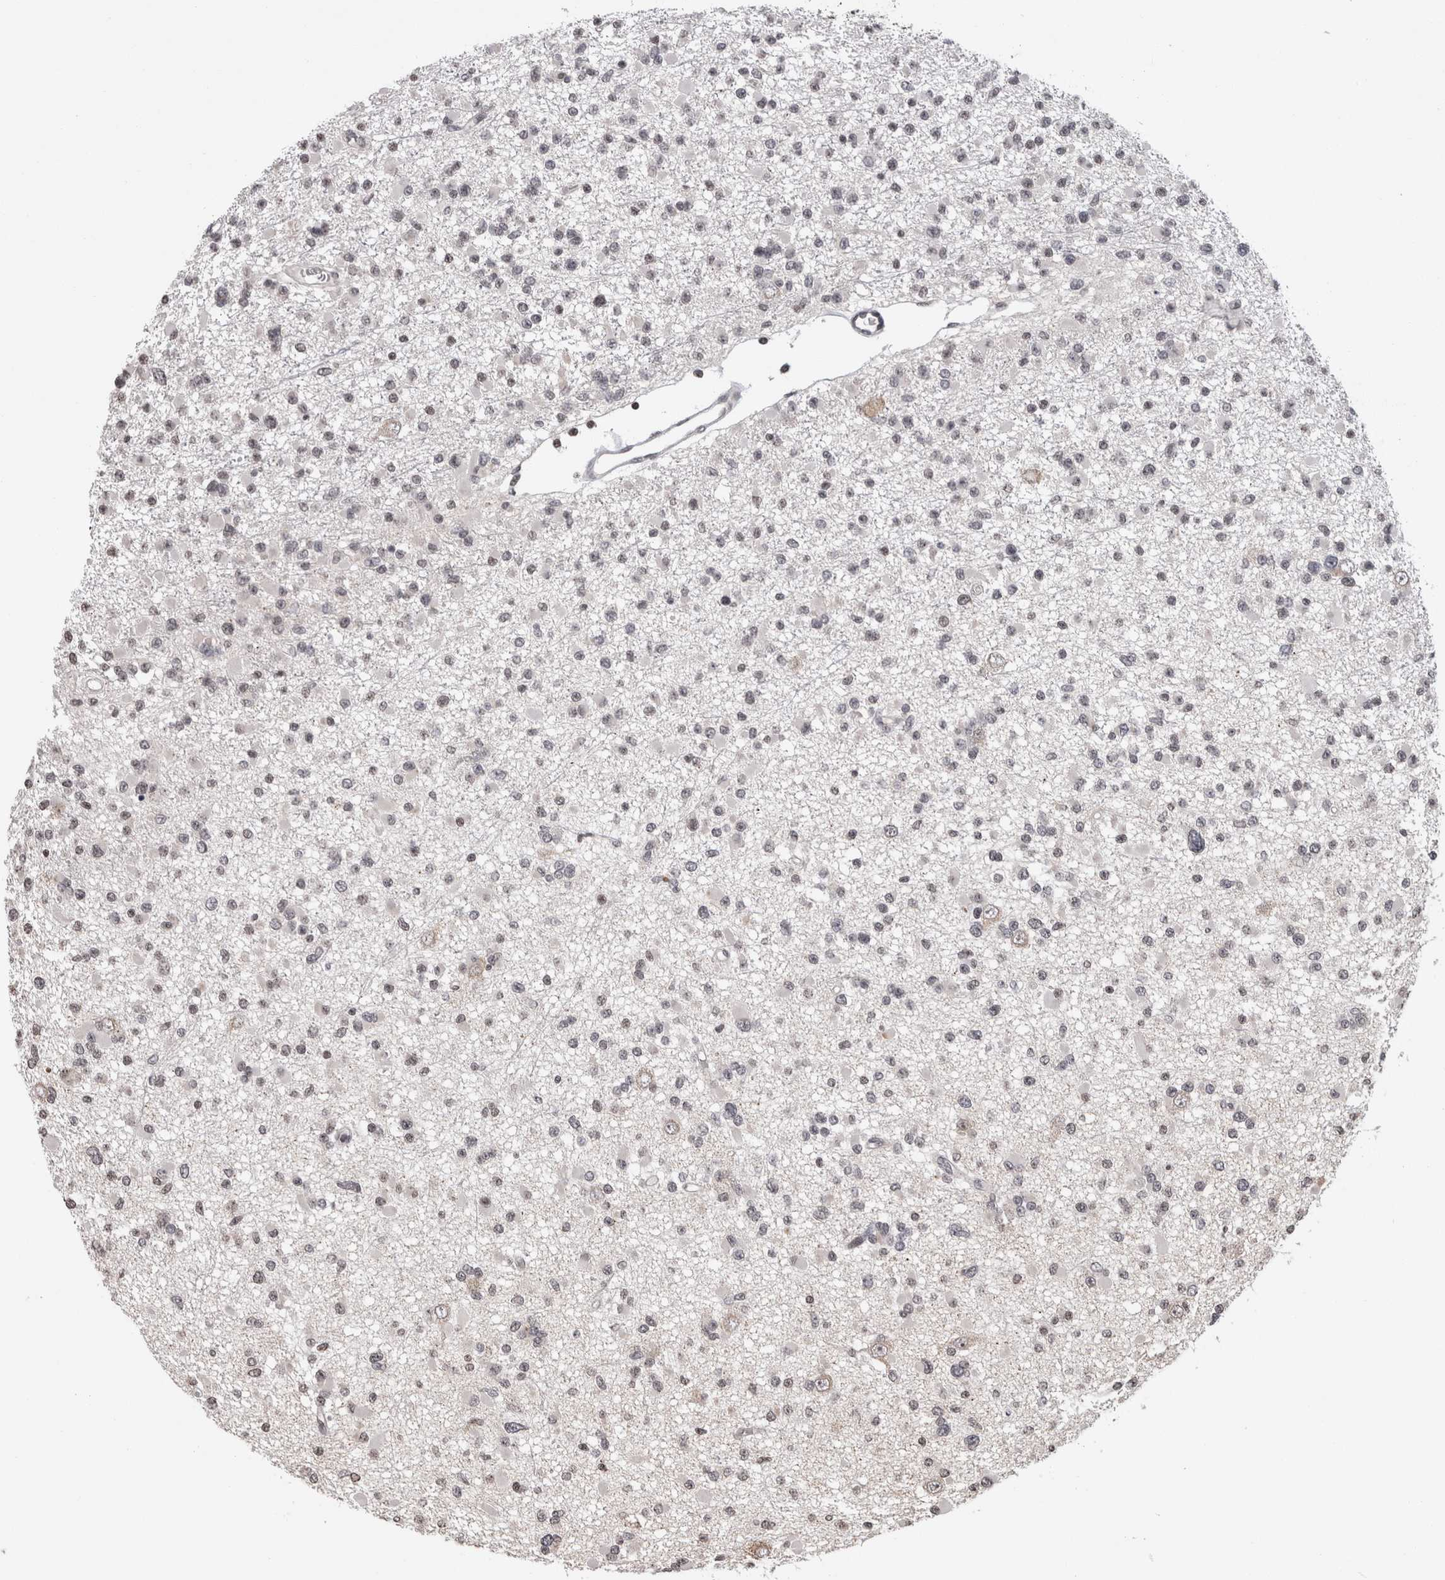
{"staining": {"intensity": "negative", "quantity": "none", "location": "none"}, "tissue": "glioma", "cell_type": "Tumor cells", "image_type": "cancer", "snomed": [{"axis": "morphology", "description": "Glioma, malignant, Low grade"}, {"axis": "topography", "description": "Brain"}], "caption": "Malignant glioma (low-grade) was stained to show a protein in brown. There is no significant positivity in tumor cells.", "gene": "ZBTB11", "patient": {"sex": "female", "age": 22}}